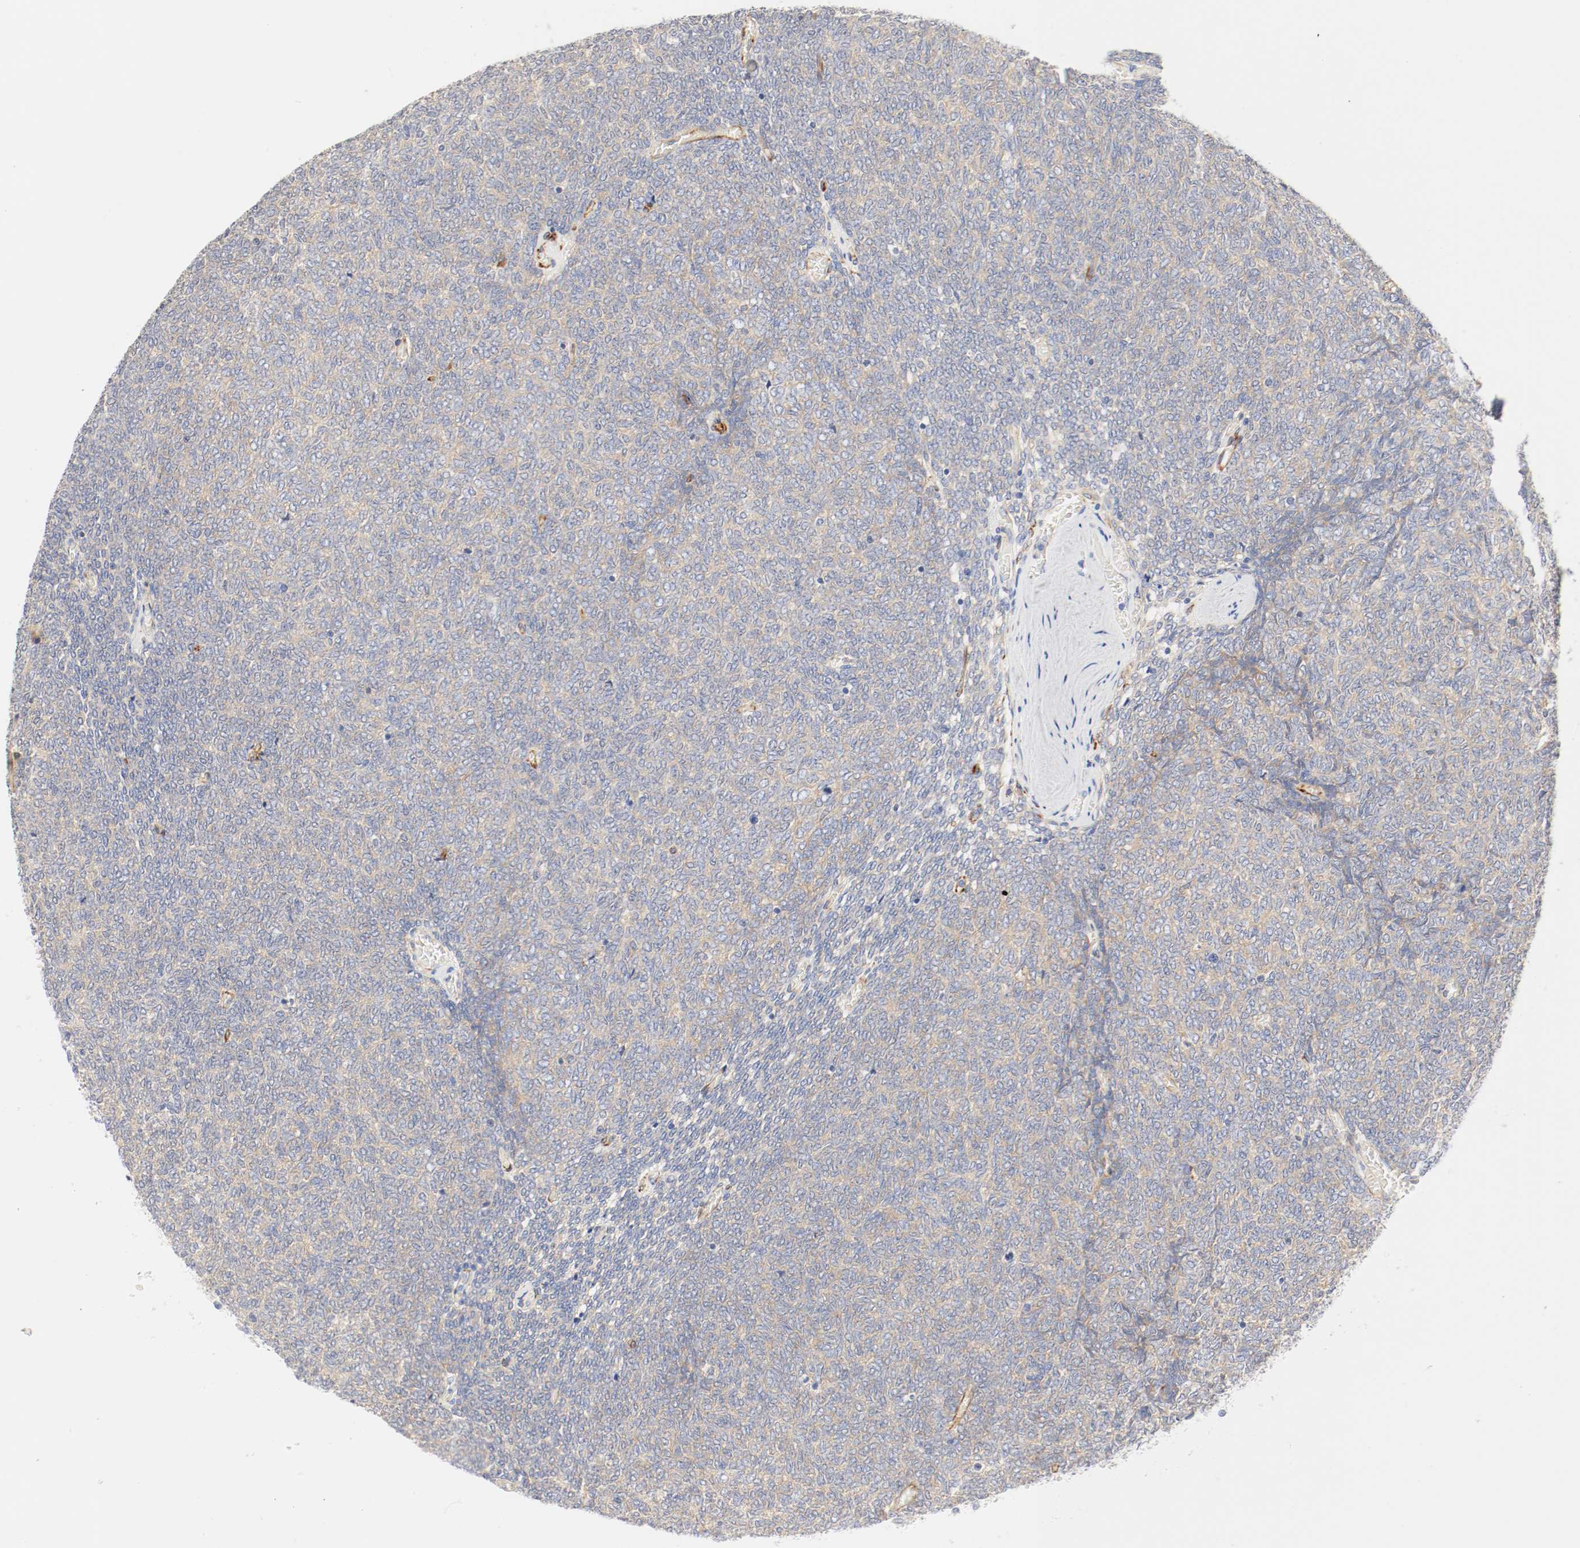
{"staining": {"intensity": "weak", "quantity": ">75%", "location": "cytoplasmic/membranous"}, "tissue": "renal cancer", "cell_type": "Tumor cells", "image_type": "cancer", "snomed": [{"axis": "morphology", "description": "Neoplasm, malignant, NOS"}, {"axis": "topography", "description": "Kidney"}], "caption": "Immunohistochemistry of renal malignant neoplasm reveals low levels of weak cytoplasmic/membranous staining in about >75% of tumor cells.", "gene": "GIT1", "patient": {"sex": "male", "age": 28}}